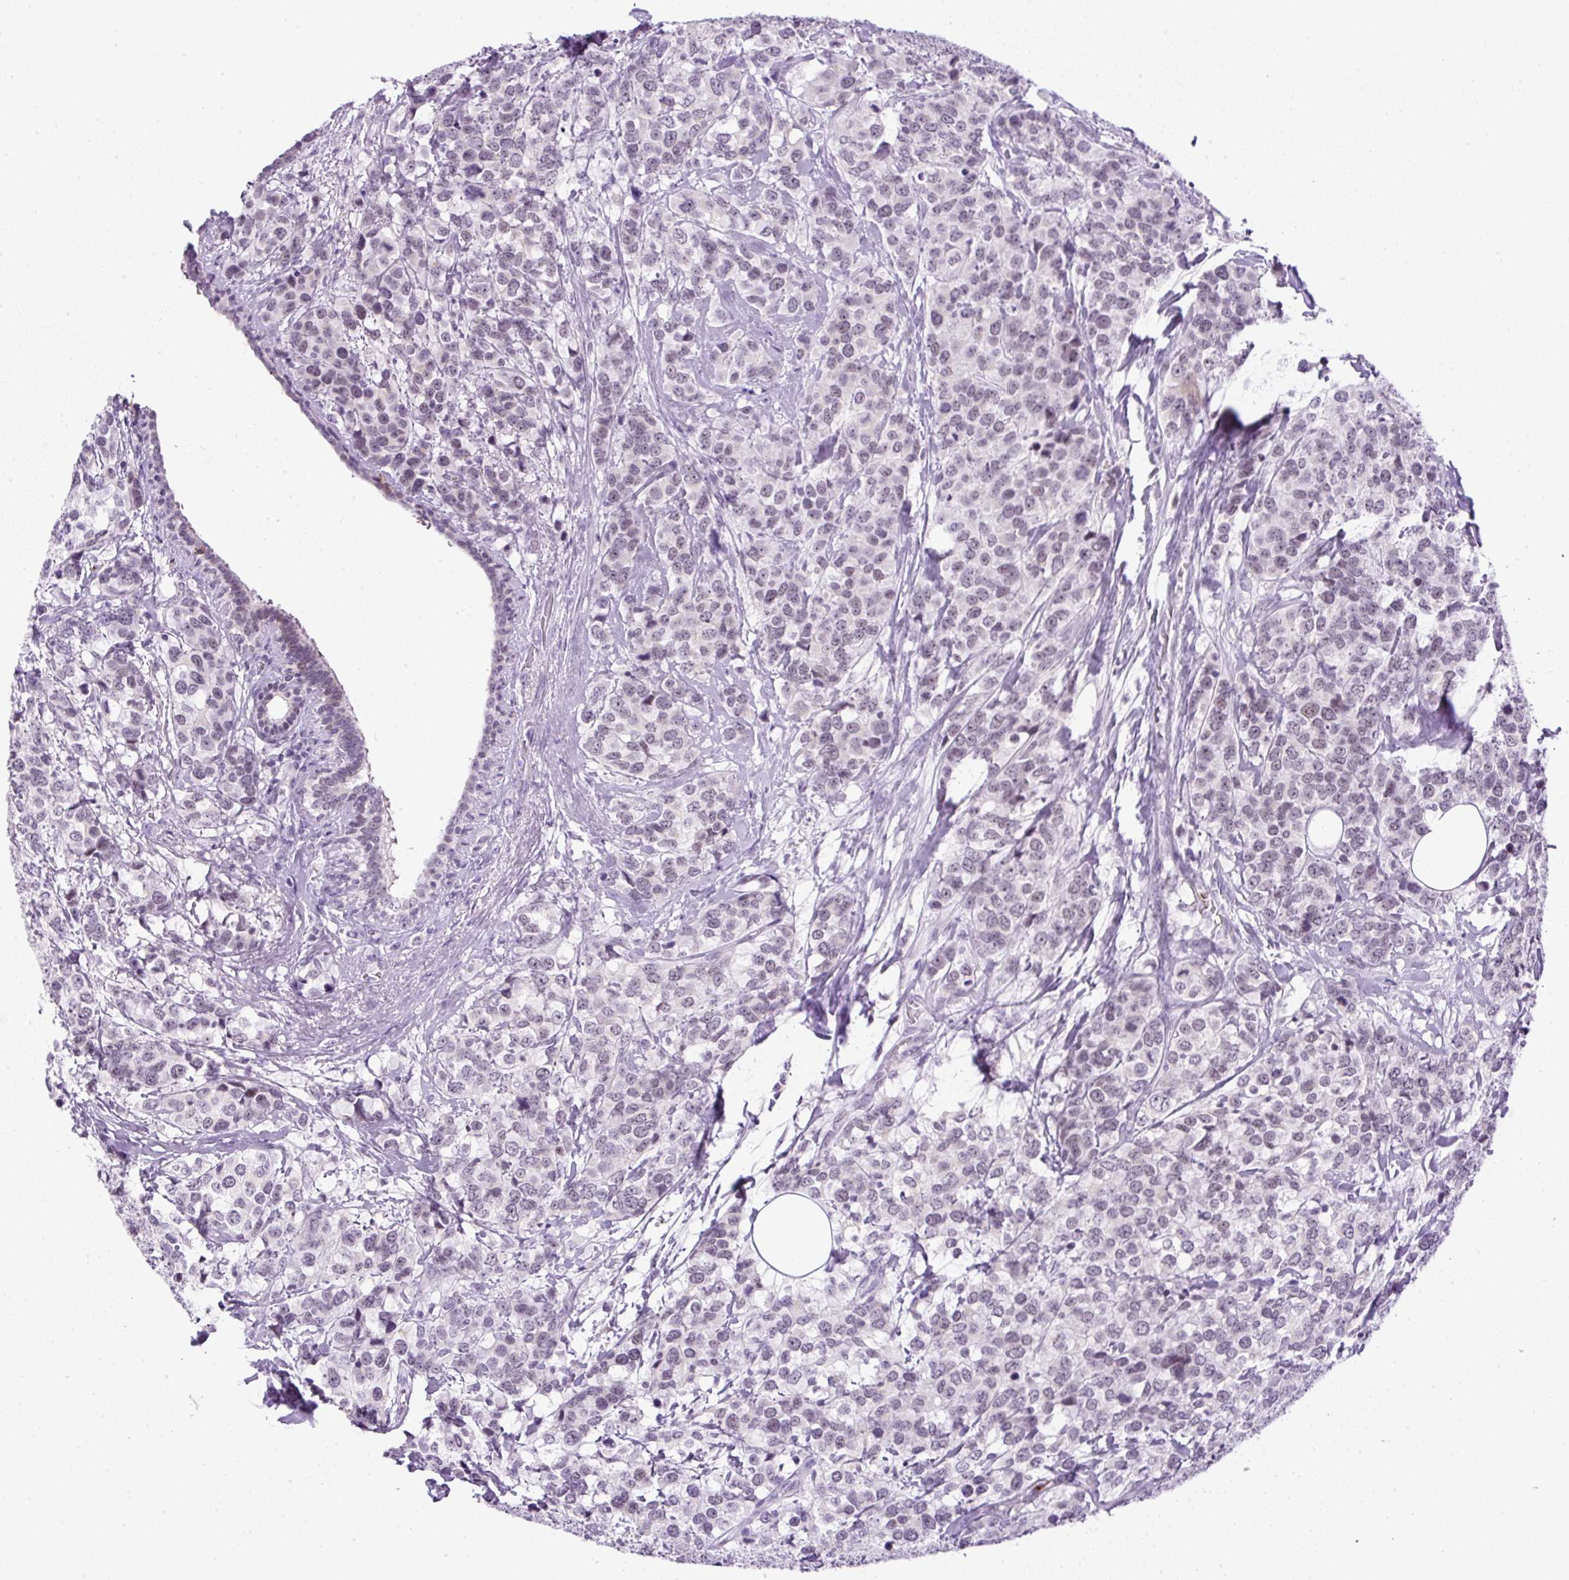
{"staining": {"intensity": "weak", "quantity": "<25%", "location": "nuclear"}, "tissue": "breast cancer", "cell_type": "Tumor cells", "image_type": "cancer", "snomed": [{"axis": "morphology", "description": "Lobular carcinoma"}, {"axis": "topography", "description": "Breast"}], "caption": "Lobular carcinoma (breast) was stained to show a protein in brown. There is no significant staining in tumor cells.", "gene": "RHBDD2", "patient": {"sex": "female", "age": 59}}